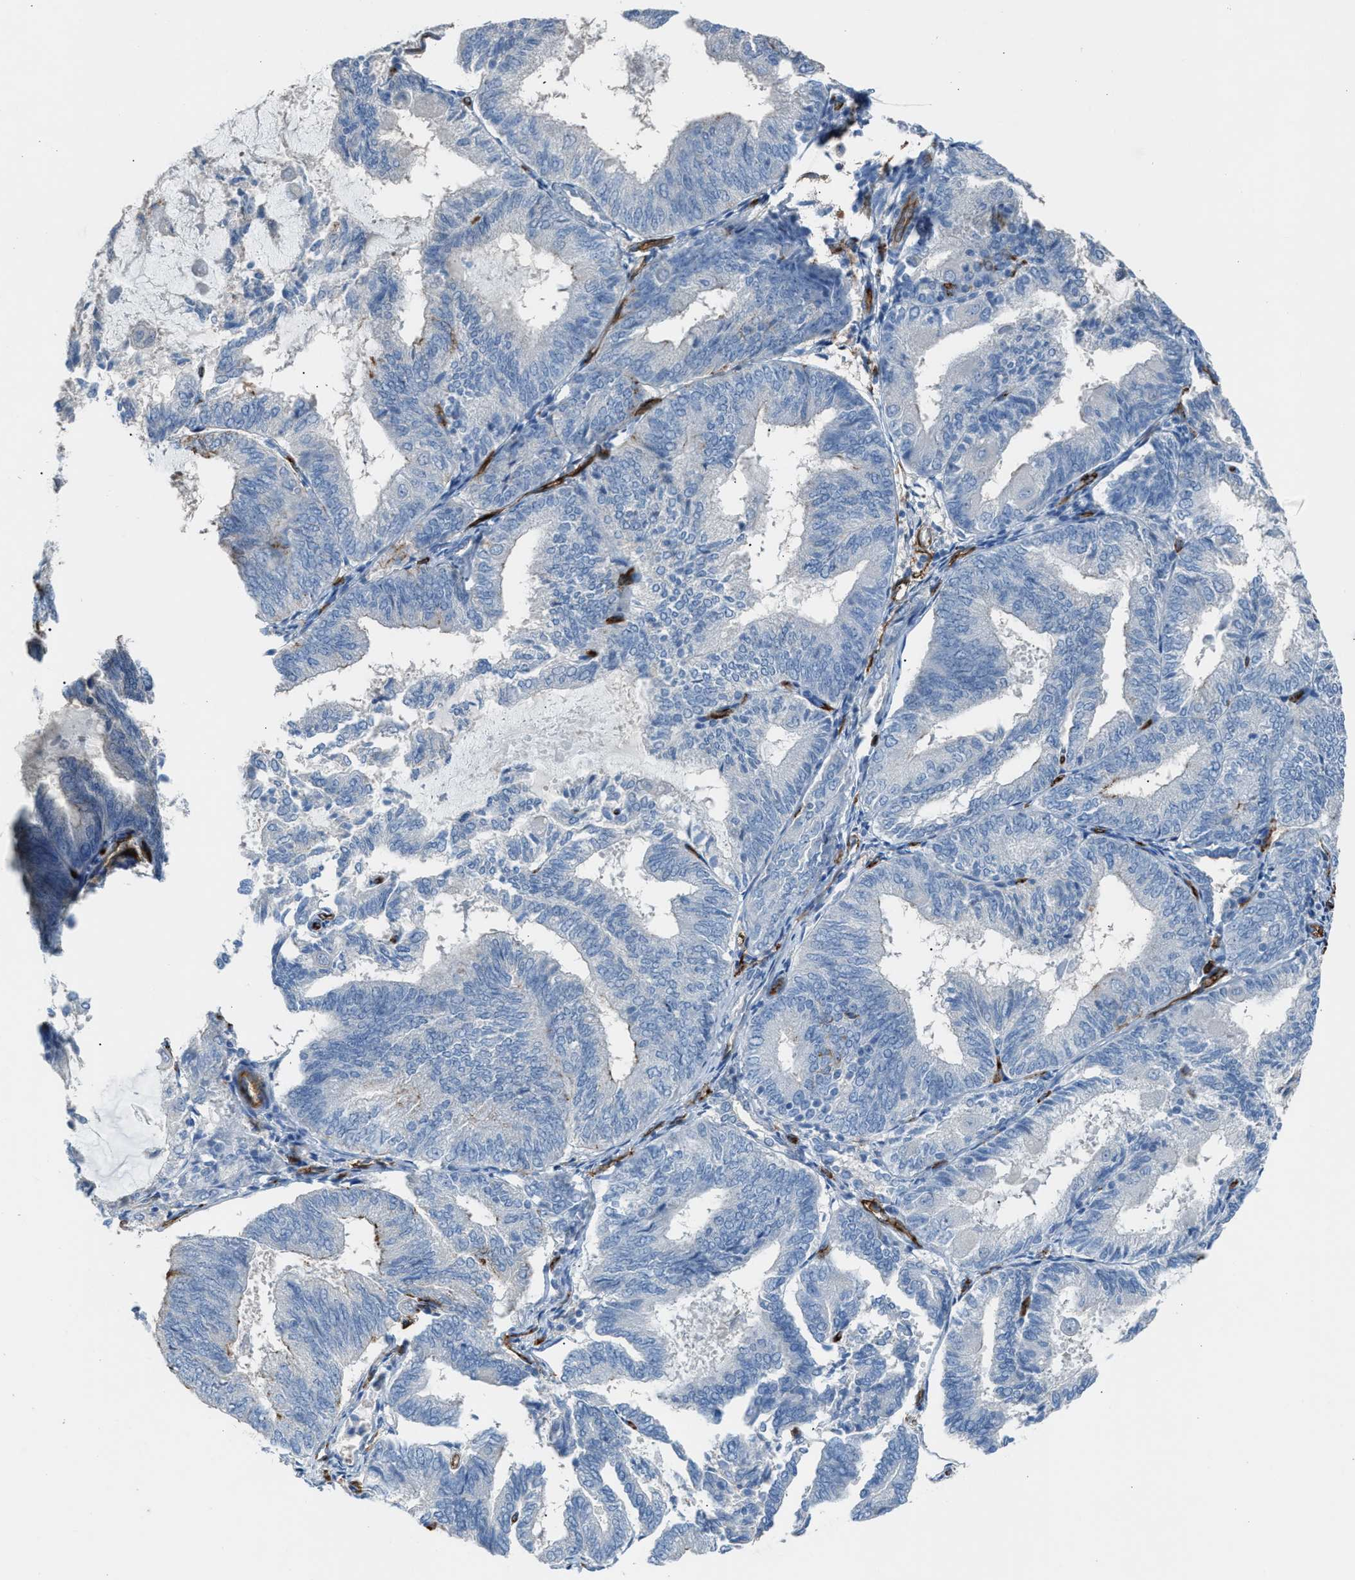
{"staining": {"intensity": "negative", "quantity": "none", "location": "none"}, "tissue": "endometrial cancer", "cell_type": "Tumor cells", "image_type": "cancer", "snomed": [{"axis": "morphology", "description": "Adenocarcinoma, NOS"}, {"axis": "topography", "description": "Endometrium"}], "caption": "IHC image of neoplastic tissue: endometrial adenocarcinoma stained with DAB (3,3'-diaminobenzidine) demonstrates no significant protein positivity in tumor cells.", "gene": "DYSF", "patient": {"sex": "female", "age": 81}}